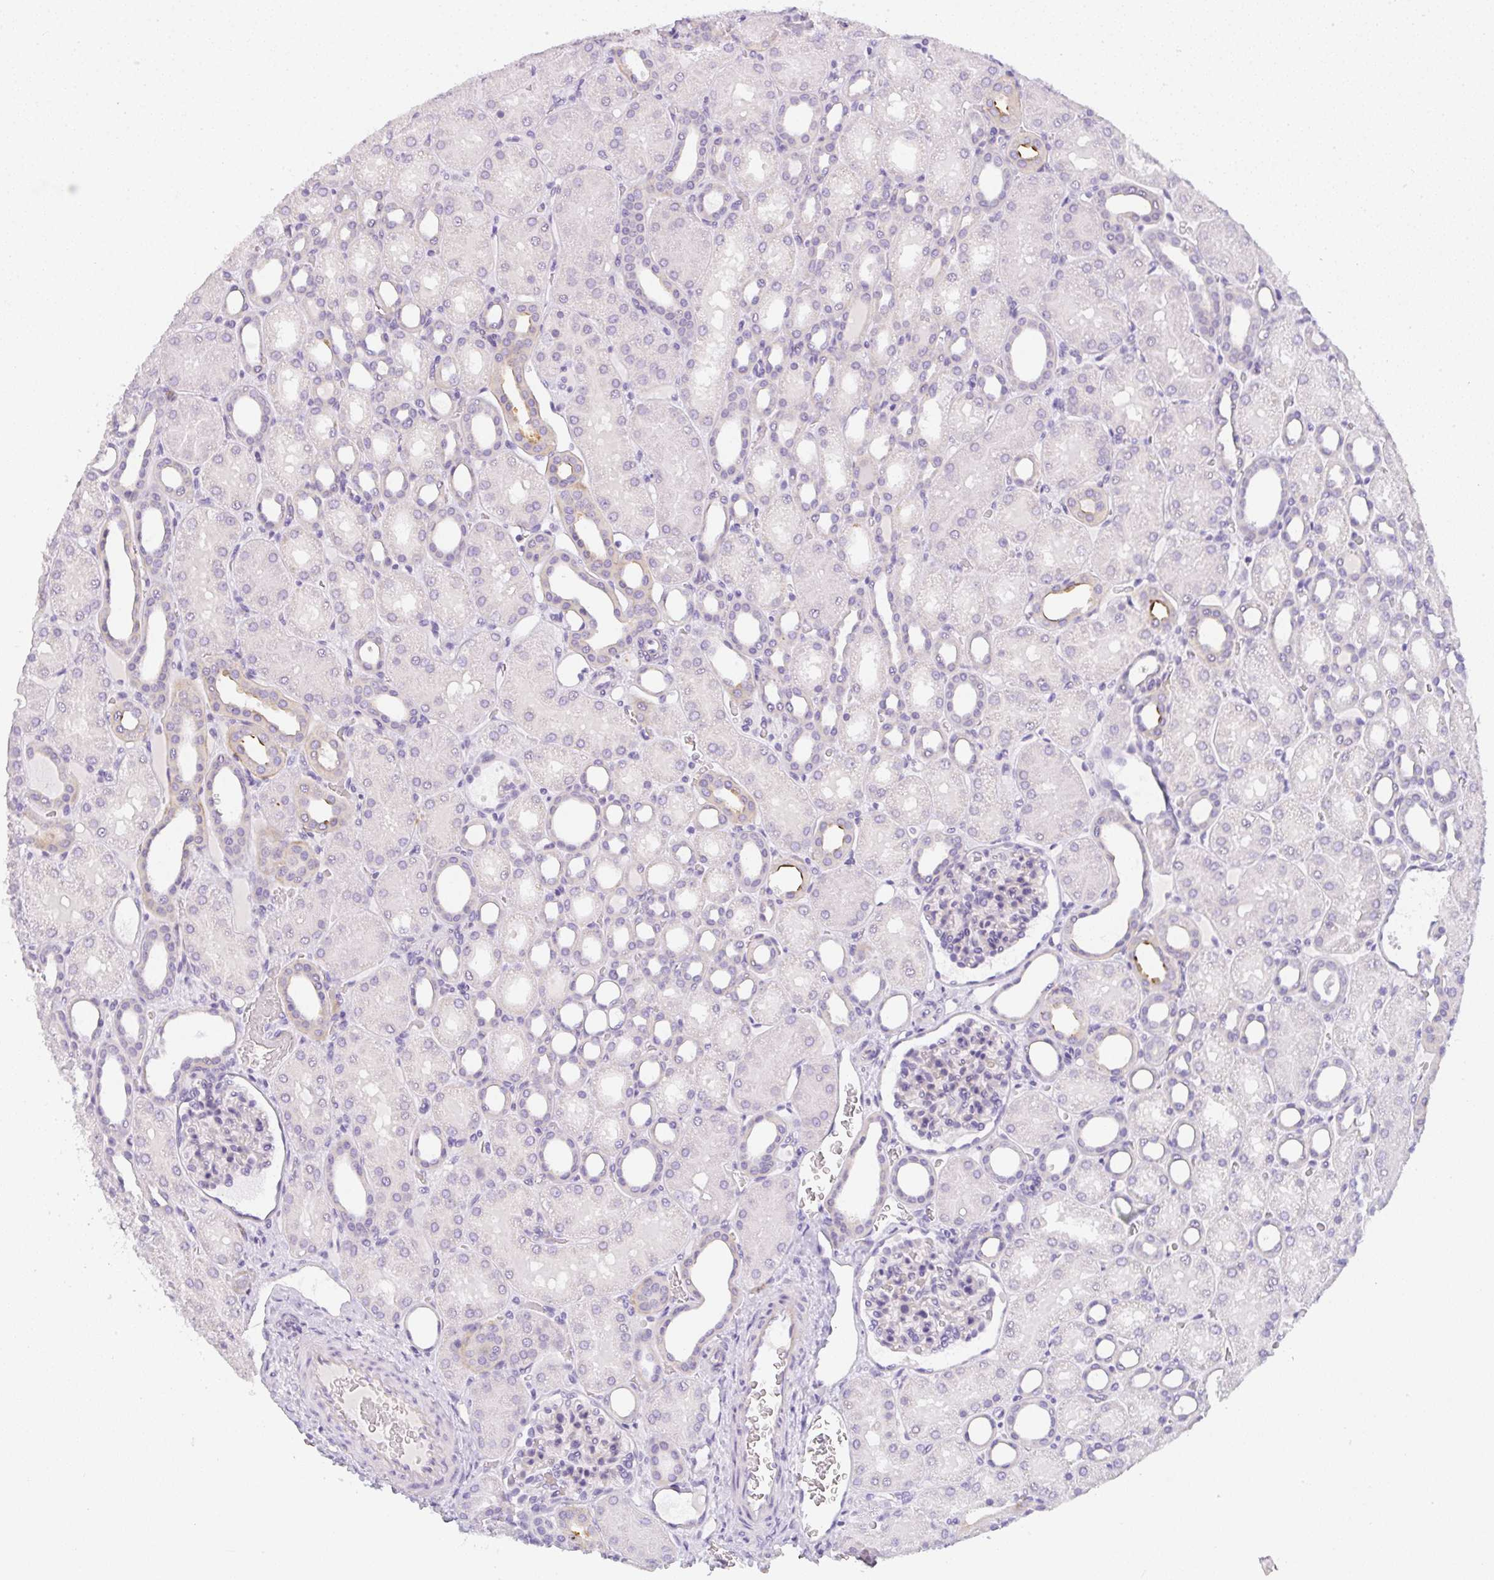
{"staining": {"intensity": "negative", "quantity": "none", "location": "none"}, "tissue": "kidney", "cell_type": "Cells in glomeruli", "image_type": "normal", "snomed": [{"axis": "morphology", "description": "Normal tissue, NOS"}, {"axis": "topography", "description": "Kidney"}], "caption": "Immunohistochemistry histopathology image of benign kidney: human kidney stained with DAB demonstrates no significant protein positivity in cells in glomeruli.", "gene": "LPAR4", "patient": {"sex": "male", "age": 2}}